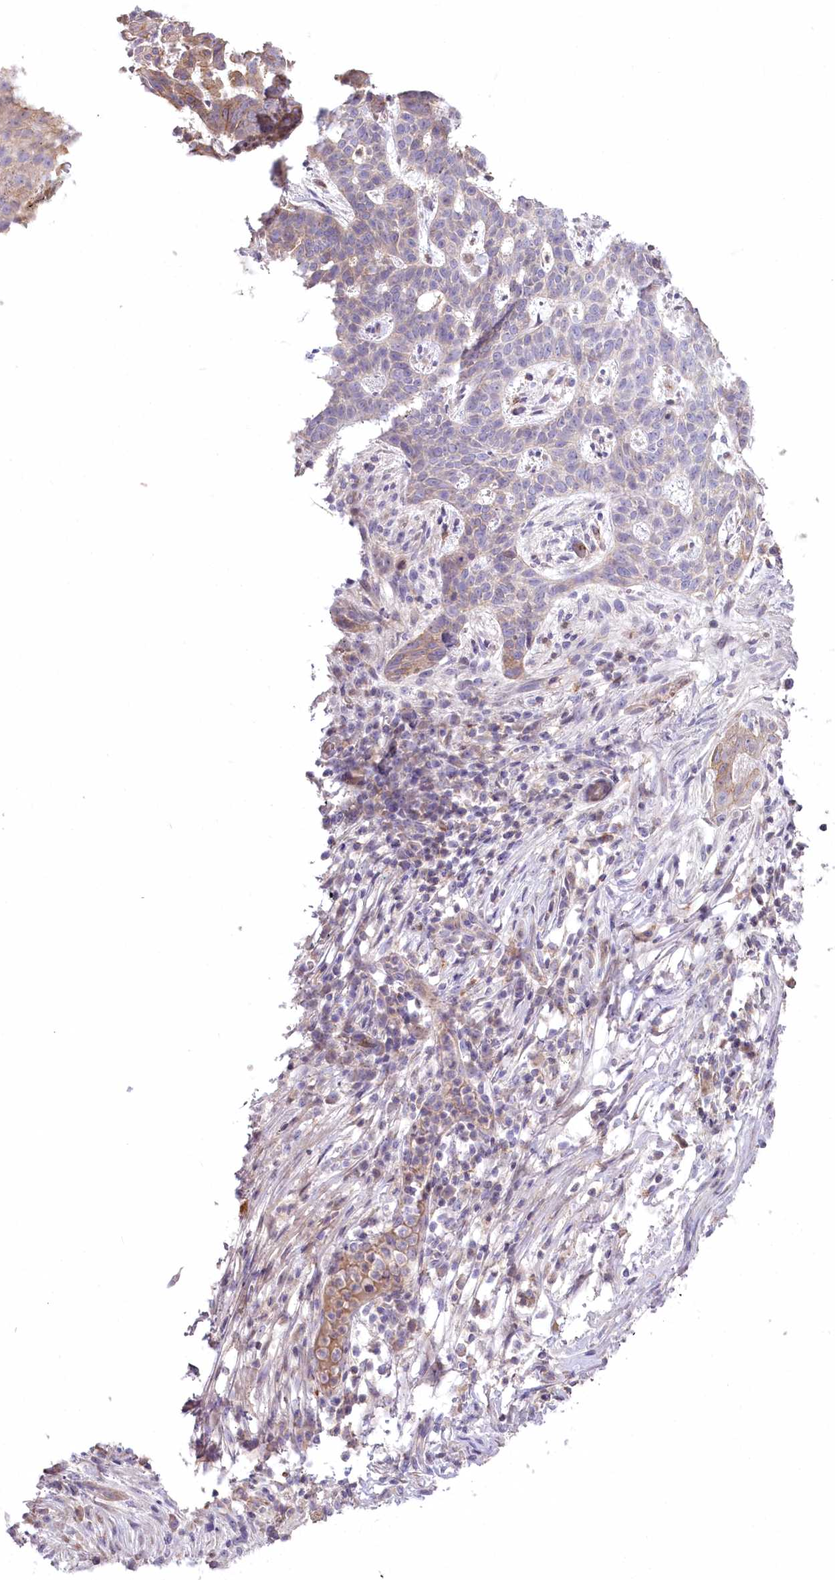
{"staining": {"intensity": "negative", "quantity": "none", "location": "none"}, "tissue": "skin cancer", "cell_type": "Tumor cells", "image_type": "cancer", "snomed": [{"axis": "morphology", "description": "Normal tissue, NOS"}, {"axis": "morphology", "description": "Basal cell carcinoma"}, {"axis": "topography", "description": "Skin"}], "caption": "A histopathology image of skin cancer stained for a protein shows no brown staining in tumor cells. The staining is performed using DAB (3,3'-diaminobenzidine) brown chromogen with nuclei counter-stained in using hematoxylin.", "gene": "SLC6A11", "patient": {"sex": "male", "age": 64}}